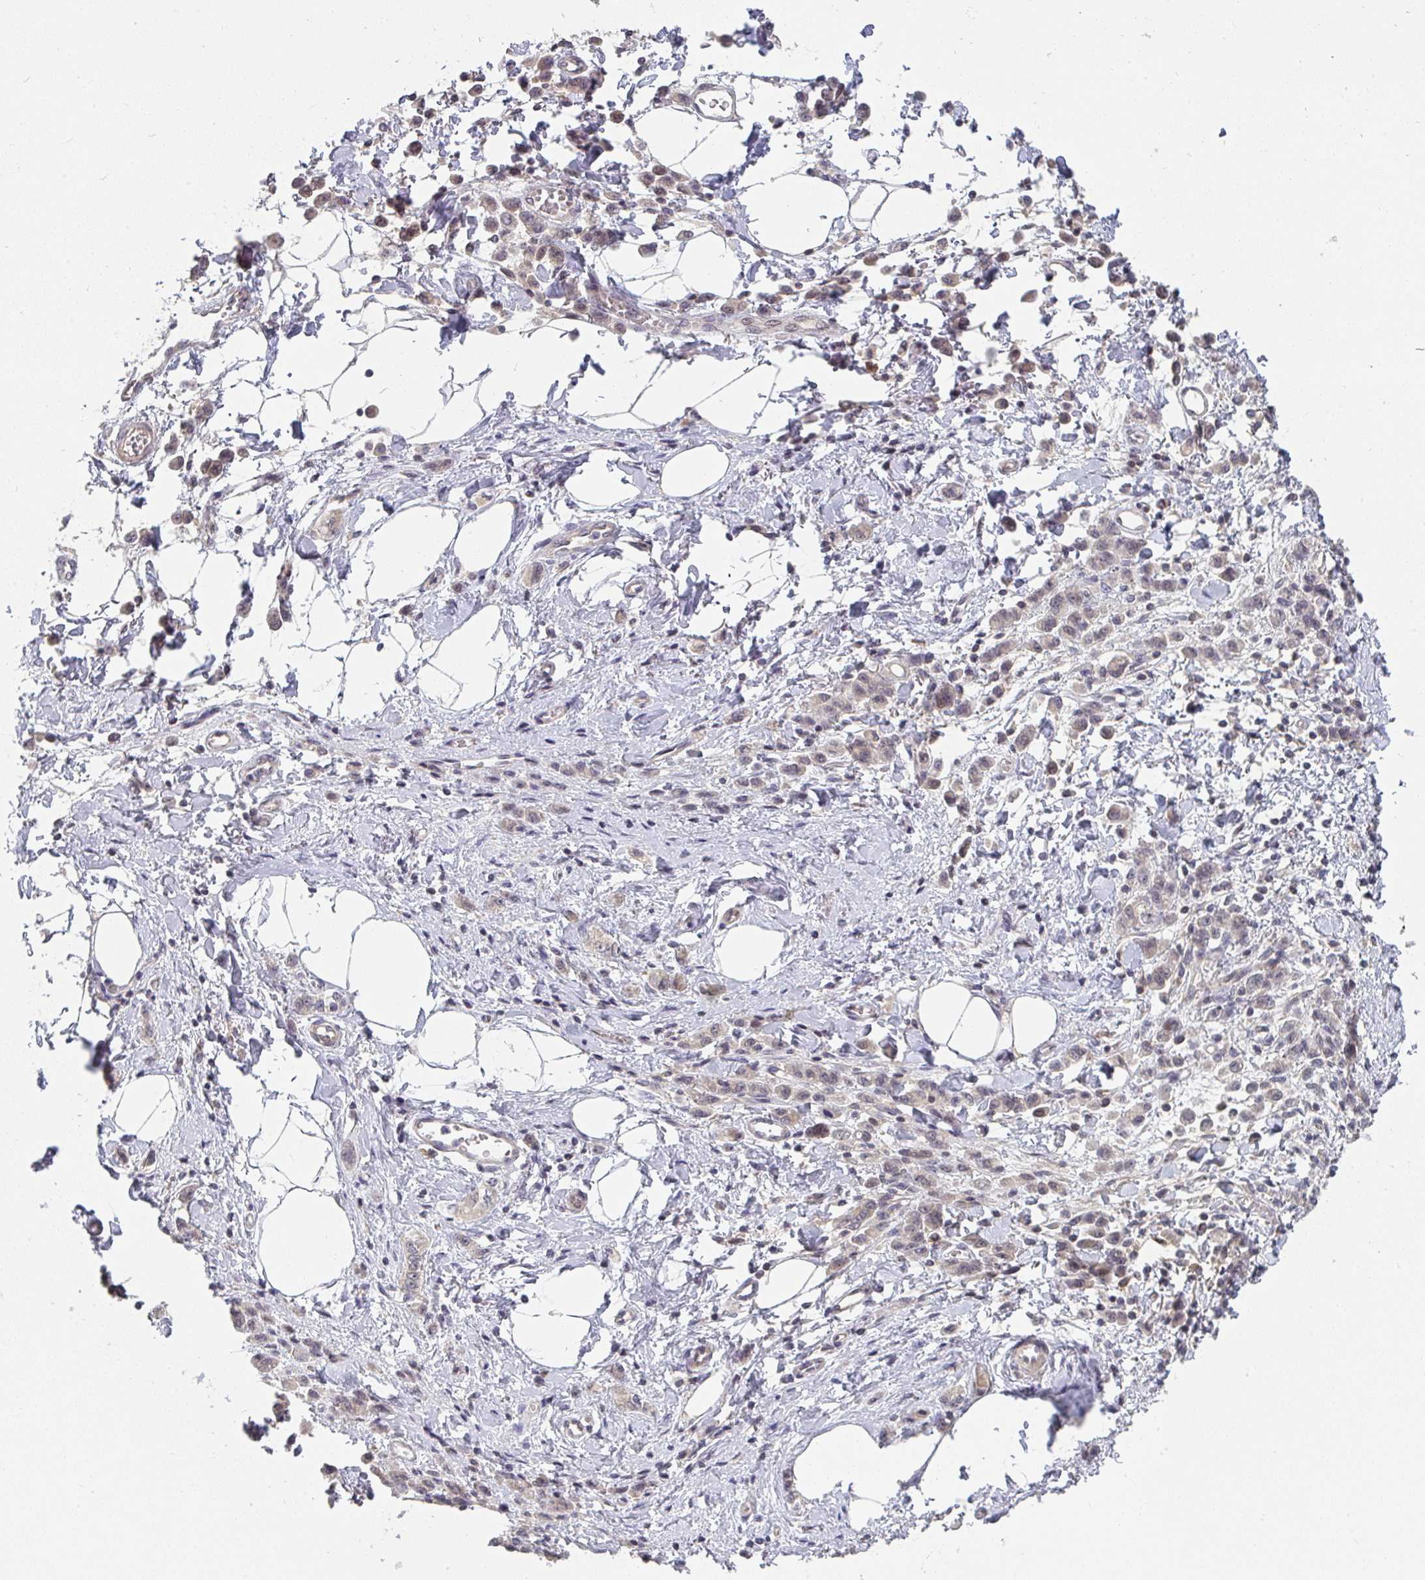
{"staining": {"intensity": "weak", "quantity": "25%-75%", "location": "cytoplasmic/membranous"}, "tissue": "stomach cancer", "cell_type": "Tumor cells", "image_type": "cancer", "snomed": [{"axis": "morphology", "description": "Adenocarcinoma, NOS"}, {"axis": "topography", "description": "Stomach"}], "caption": "IHC micrograph of neoplastic tissue: human stomach adenocarcinoma stained using IHC demonstrates low levels of weak protein expression localized specifically in the cytoplasmic/membranous of tumor cells, appearing as a cytoplasmic/membranous brown color.", "gene": "RANGRF", "patient": {"sex": "male", "age": 77}}